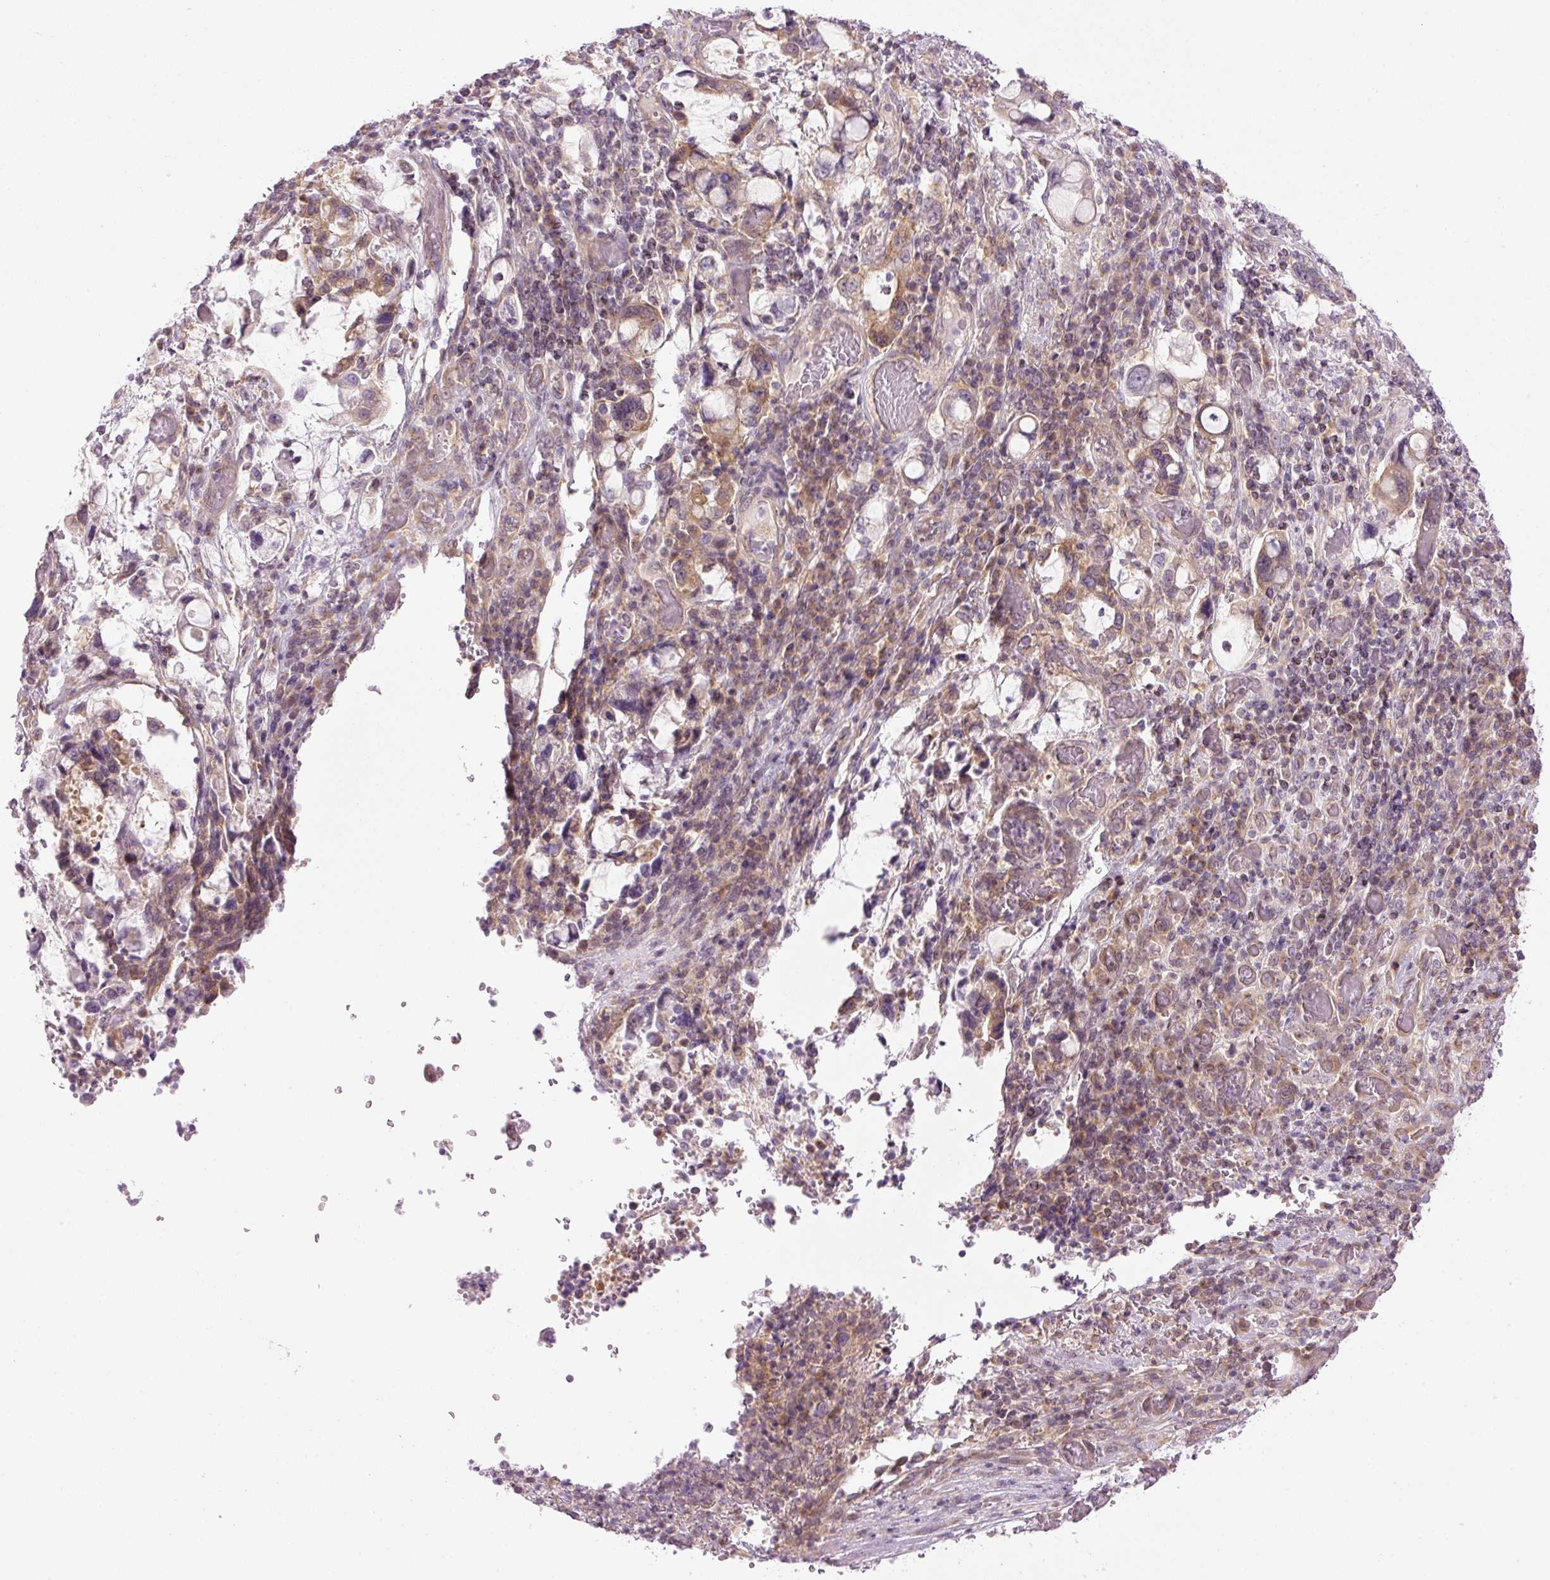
{"staining": {"intensity": "moderate", "quantity": "25%-75%", "location": "cytoplasmic/membranous"}, "tissue": "stomach cancer", "cell_type": "Tumor cells", "image_type": "cancer", "snomed": [{"axis": "morphology", "description": "Adenocarcinoma, NOS"}, {"axis": "topography", "description": "Stomach, upper"}, {"axis": "topography", "description": "Stomach"}], "caption": "Moderate cytoplasmic/membranous protein staining is appreciated in about 25%-75% of tumor cells in stomach cancer (adenocarcinoma).", "gene": "MZT2B", "patient": {"sex": "male", "age": 62}}